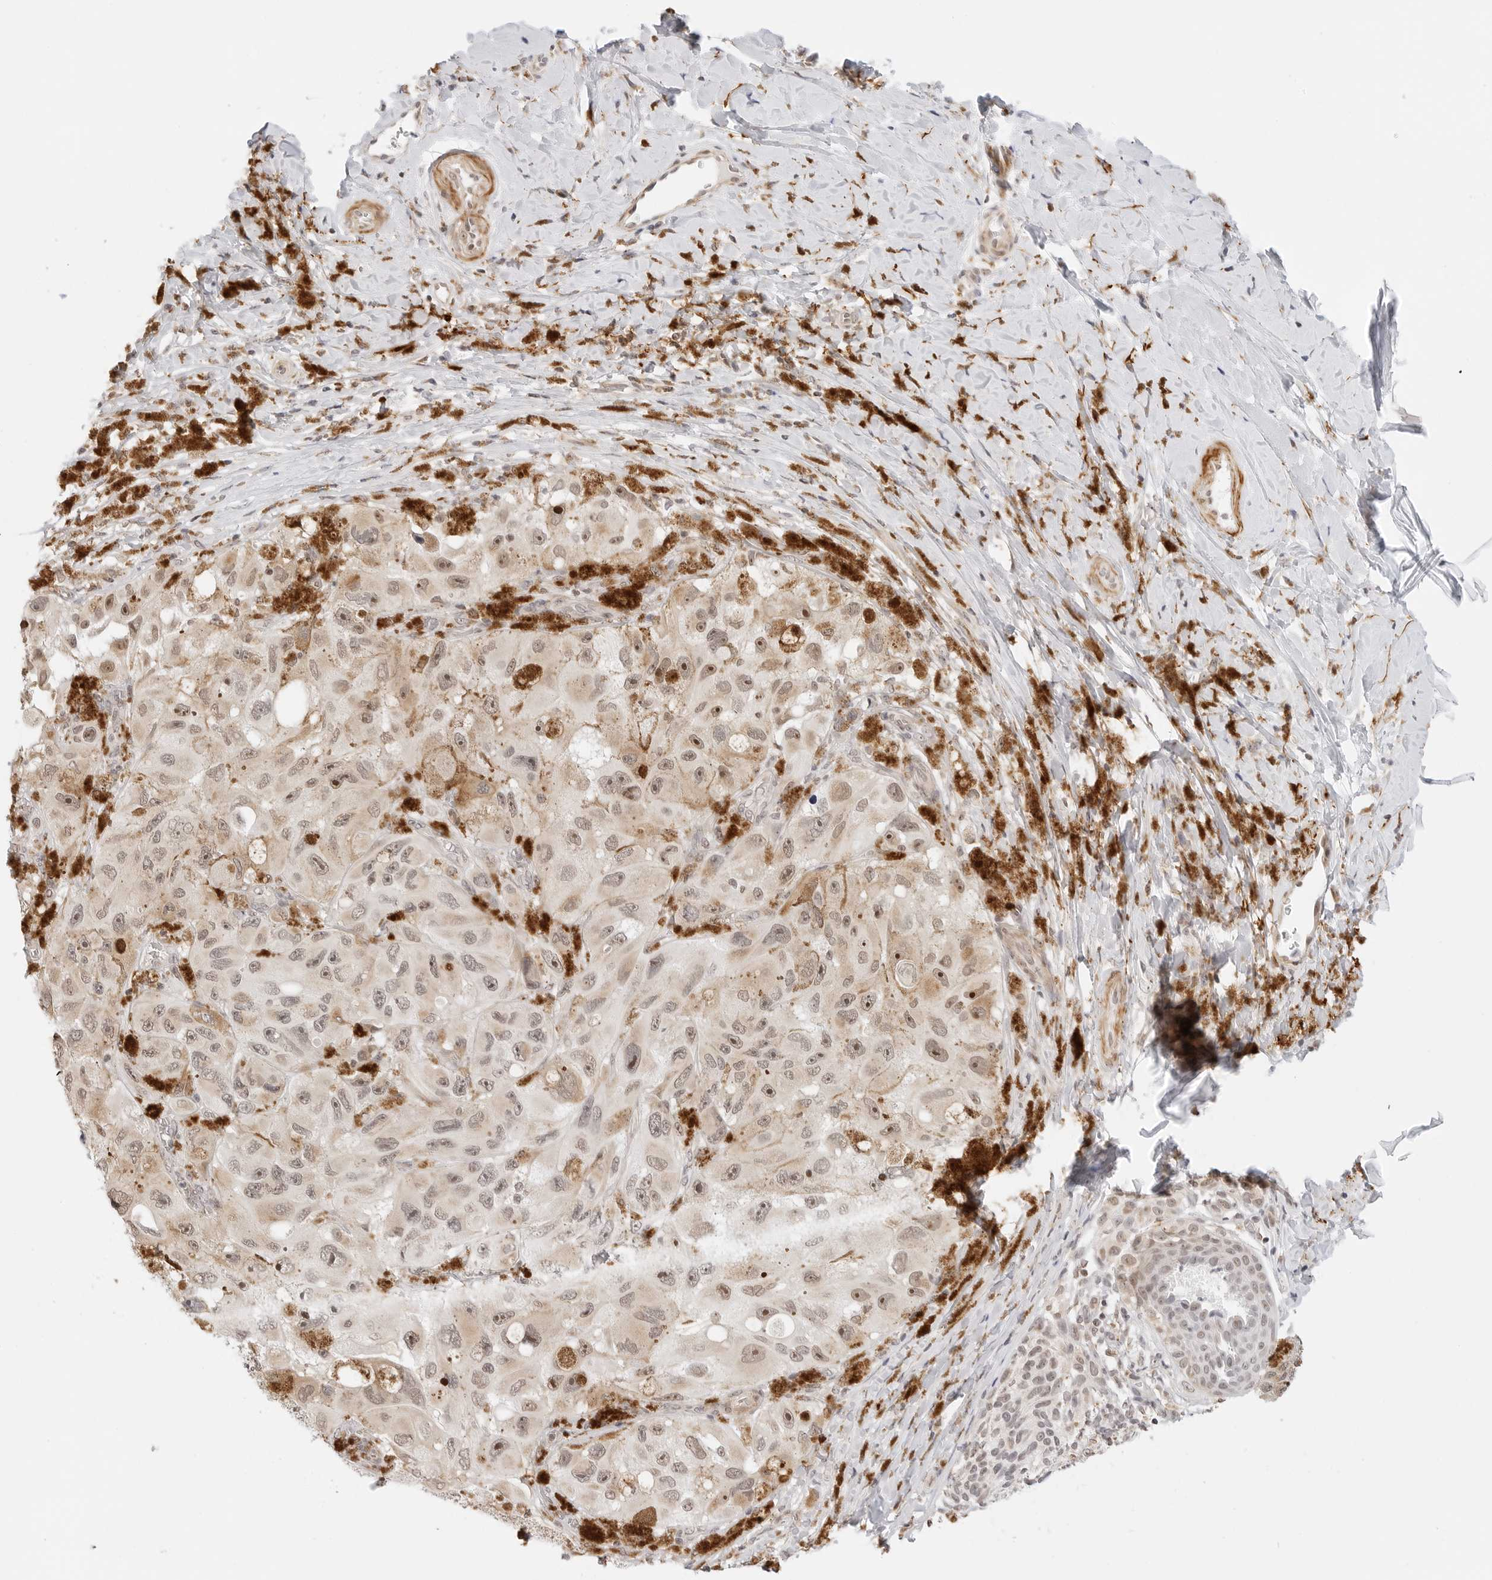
{"staining": {"intensity": "moderate", "quantity": ">75%", "location": "cytoplasmic/membranous,nuclear"}, "tissue": "melanoma", "cell_type": "Tumor cells", "image_type": "cancer", "snomed": [{"axis": "morphology", "description": "Malignant melanoma, NOS"}, {"axis": "topography", "description": "Skin"}], "caption": "Human malignant melanoma stained for a protein (brown) reveals moderate cytoplasmic/membranous and nuclear positive positivity in about >75% of tumor cells.", "gene": "GORAB", "patient": {"sex": "female", "age": 73}}